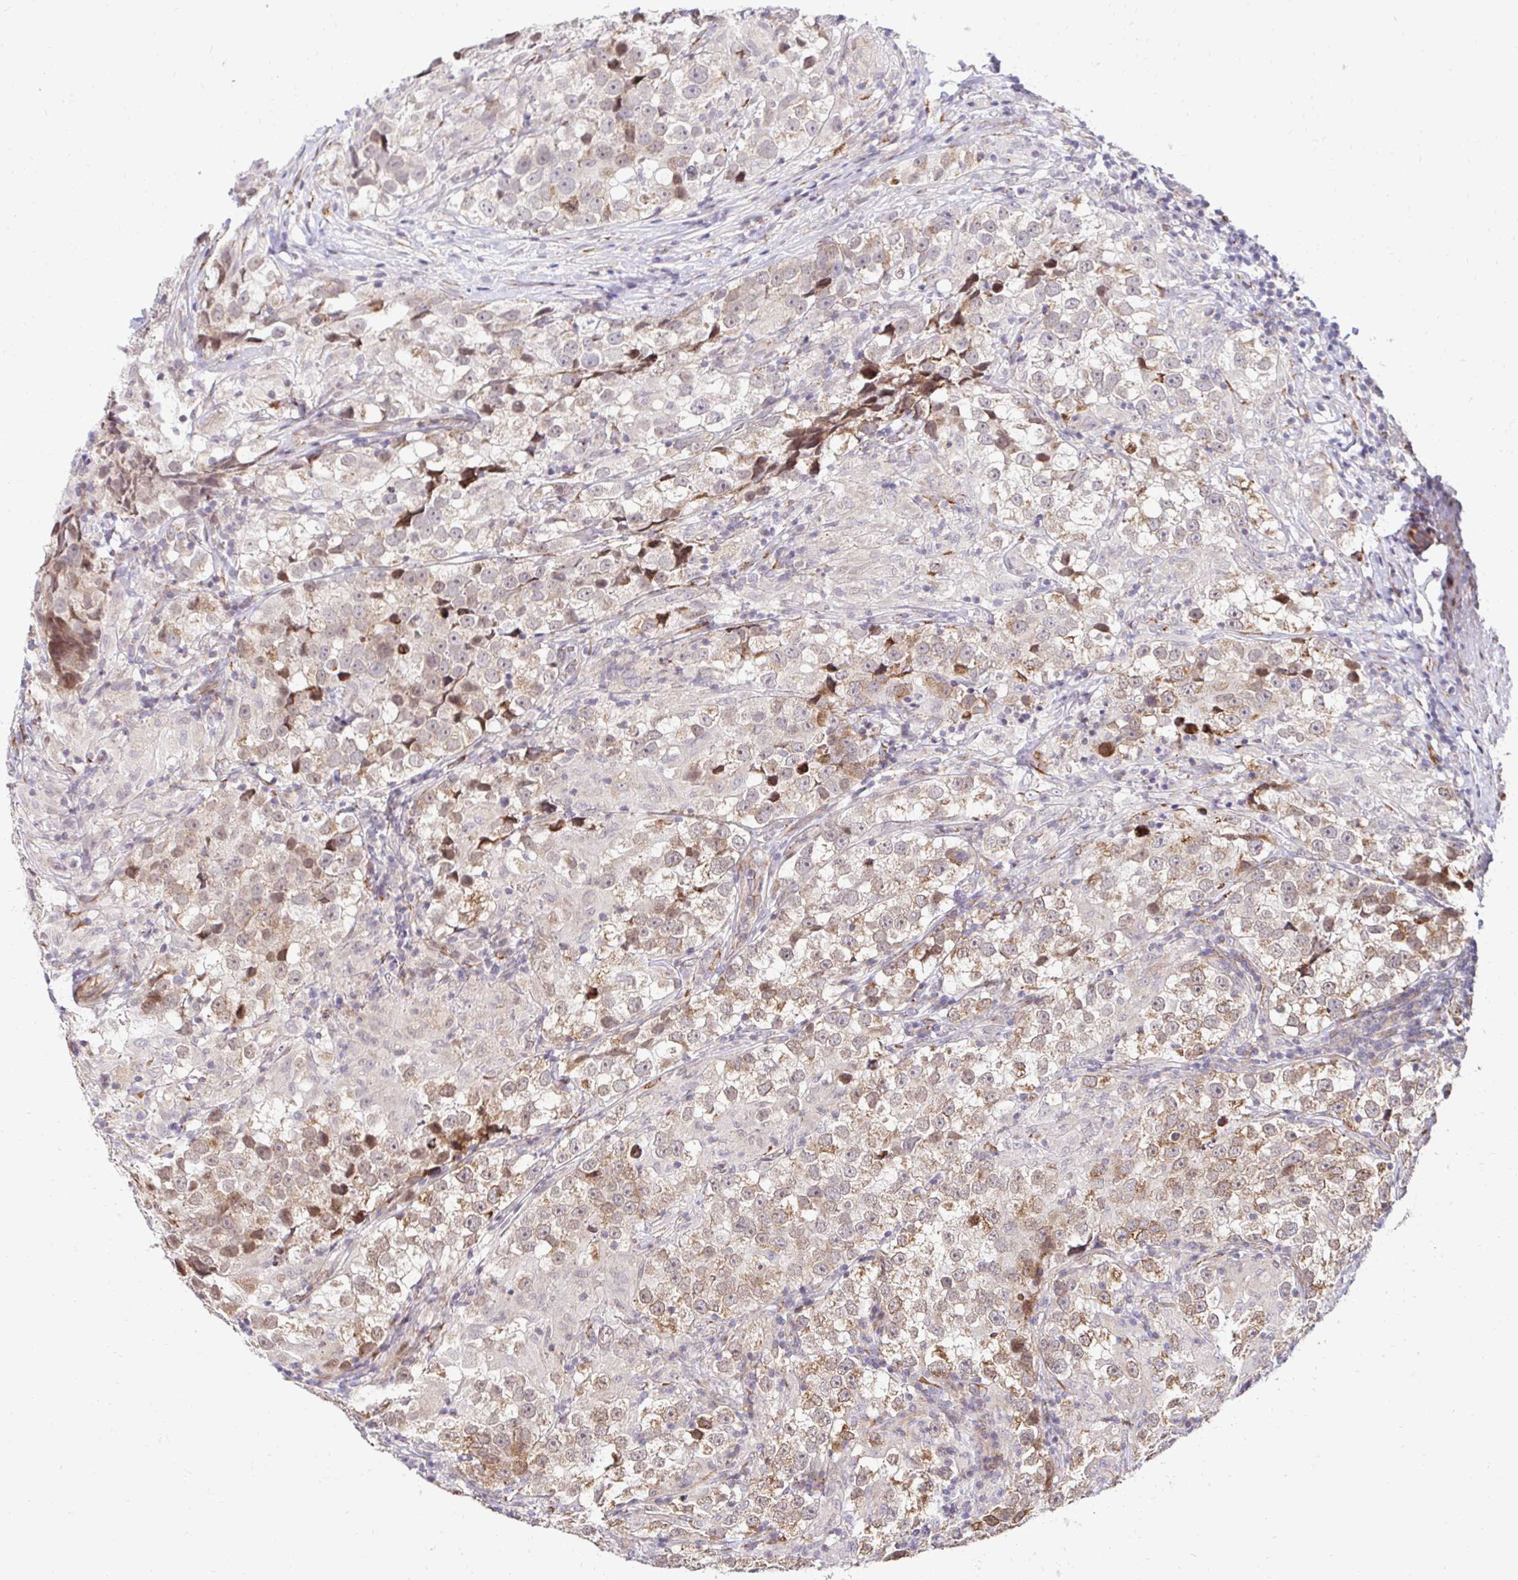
{"staining": {"intensity": "weak", "quantity": "25%-75%", "location": "cytoplasmic/membranous"}, "tissue": "testis cancer", "cell_type": "Tumor cells", "image_type": "cancer", "snomed": [{"axis": "morphology", "description": "Seminoma, NOS"}, {"axis": "topography", "description": "Testis"}], "caption": "Immunohistochemistry (IHC) photomicrograph of human testis cancer (seminoma) stained for a protein (brown), which demonstrates low levels of weak cytoplasmic/membranous positivity in approximately 25%-75% of tumor cells.", "gene": "HPS1", "patient": {"sex": "male", "age": 46}}